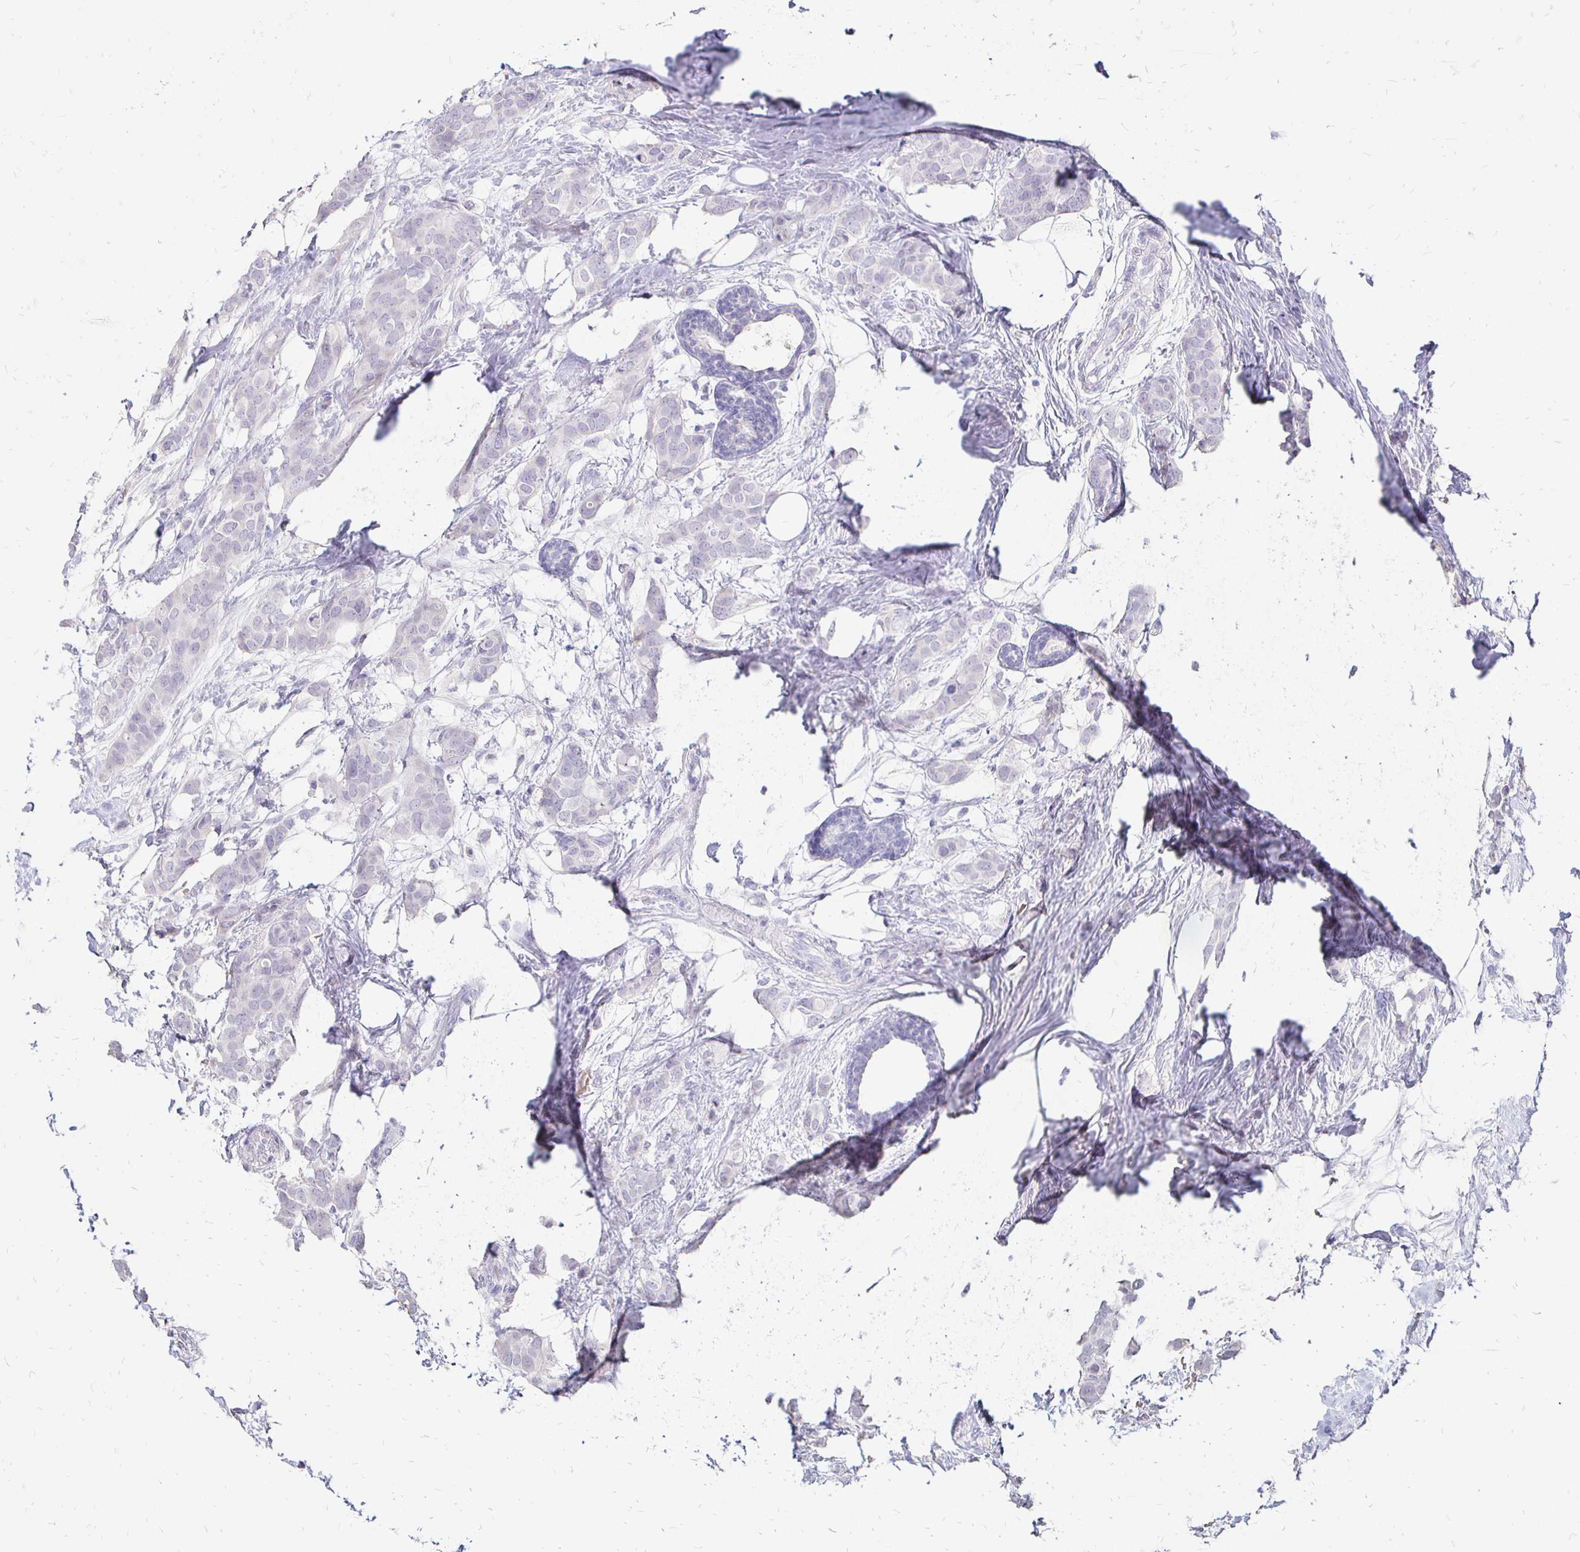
{"staining": {"intensity": "negative", "quantity": "none", "location": "none"}, "tissue": "breast cancer", "cell_type": "Tumor cells", "image_type": "cancer", "snomed": [{"axis": "morphology", "description": "Duct carcinoma"}, {"axis": "topography", "description": "Breast"}], "caption": "Breast cancer was stained to show a protein in brown. There is no significant positivity in tumor cells.", "gene": "IRGC", "patient": {"sex": "female", "age": 62}}